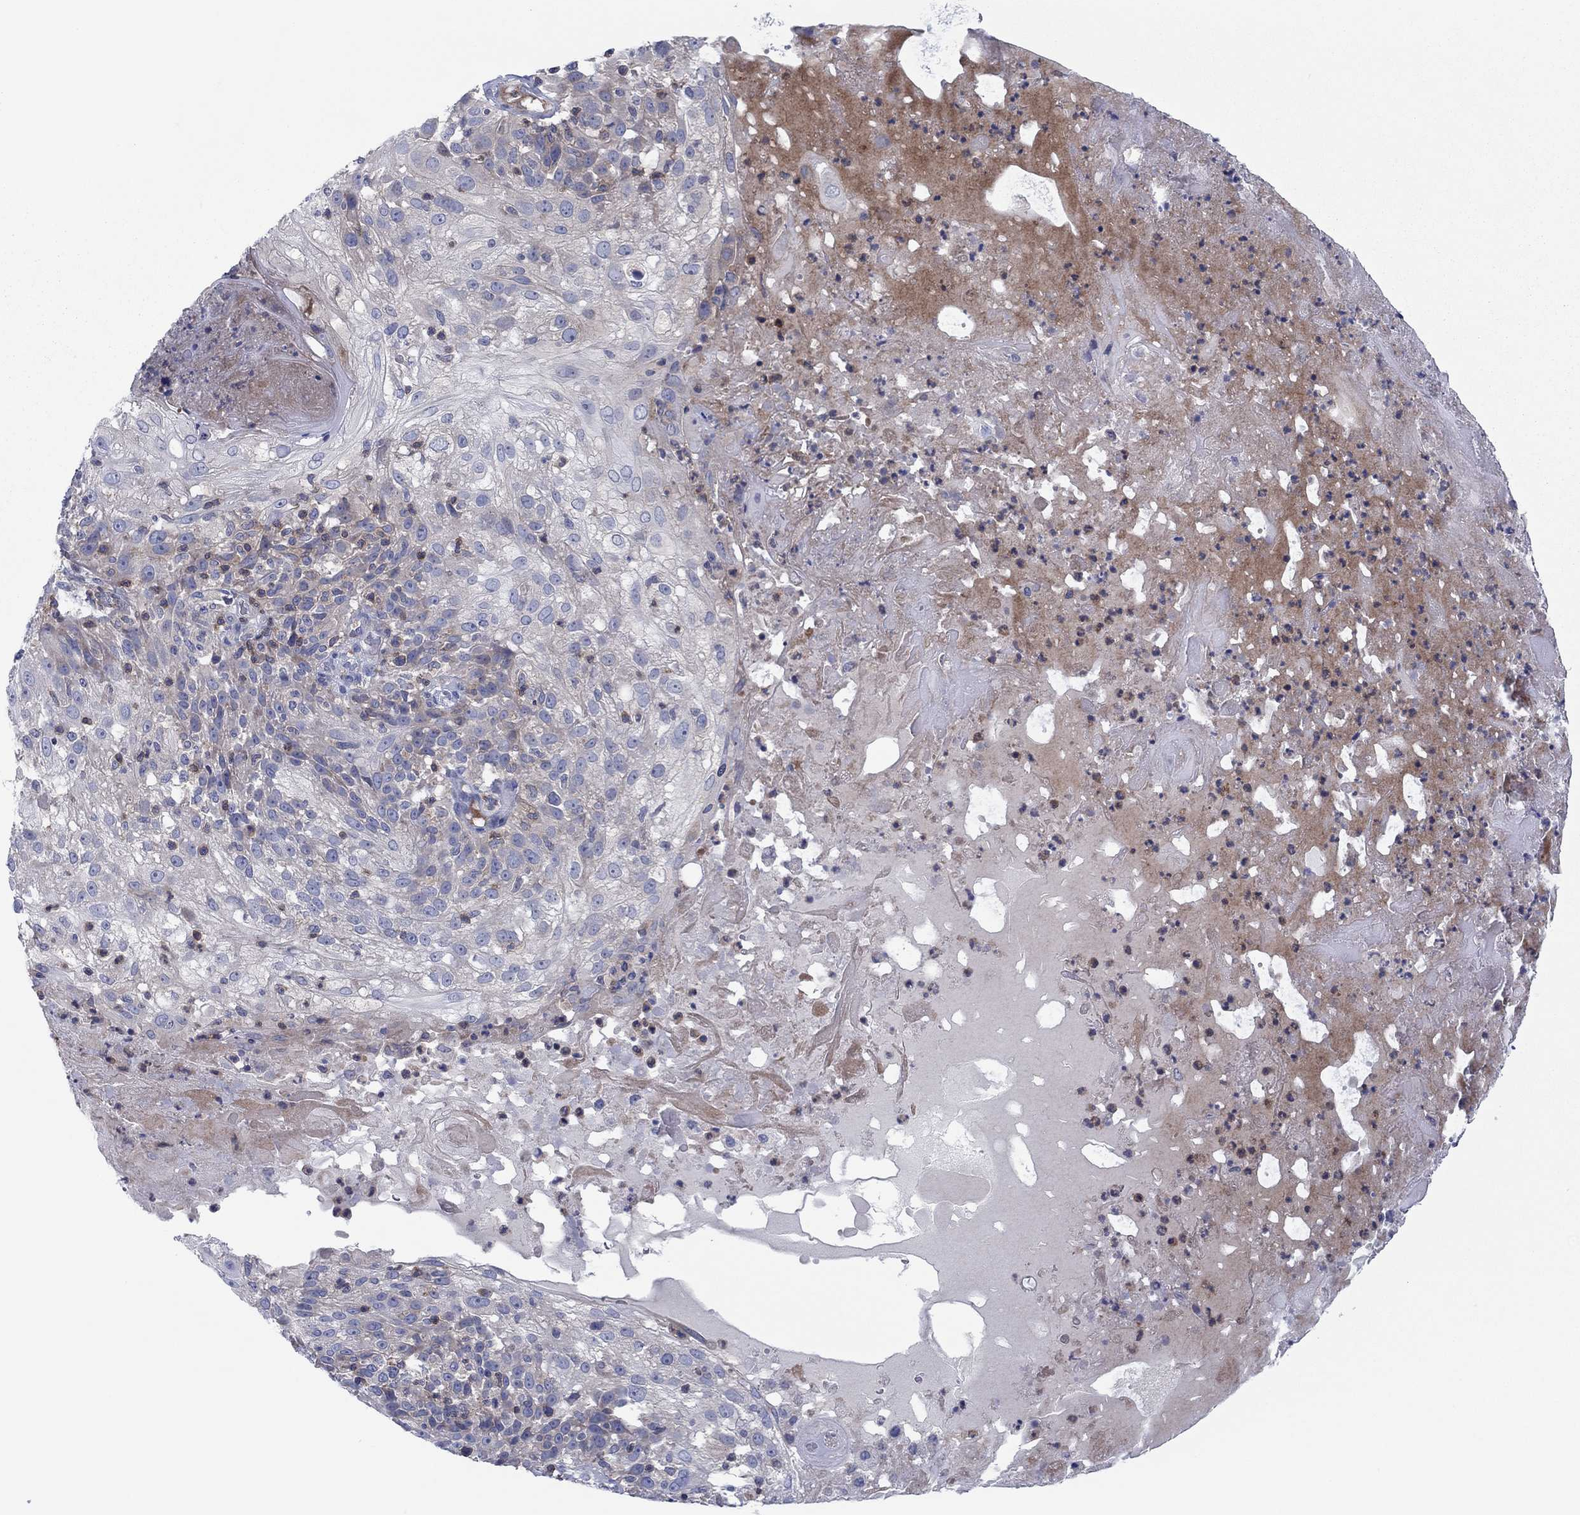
{"staining": {"intensity": "weak", "quantity": "<25%", "location": "cytoplasmic/membranous"}, "tissue": "skin cancer", "cell_type": "Tumor cells", "image_type": "cancer", "snomed": [{"axis": "morphology", "description": "Normal tissue, NOS"}, {"axis": "morphology", "description": "Squamous cell carcinoma, NOS"}, {"axis": "topography", "description": "Skin"}], "caption": "This is an immunohistochemistry (IHC) image of human skin squamous cell carcinoma. There is no expression in tumor cells.", "gene": "PVR", "patient": {"sex": "female", "age": 83}}